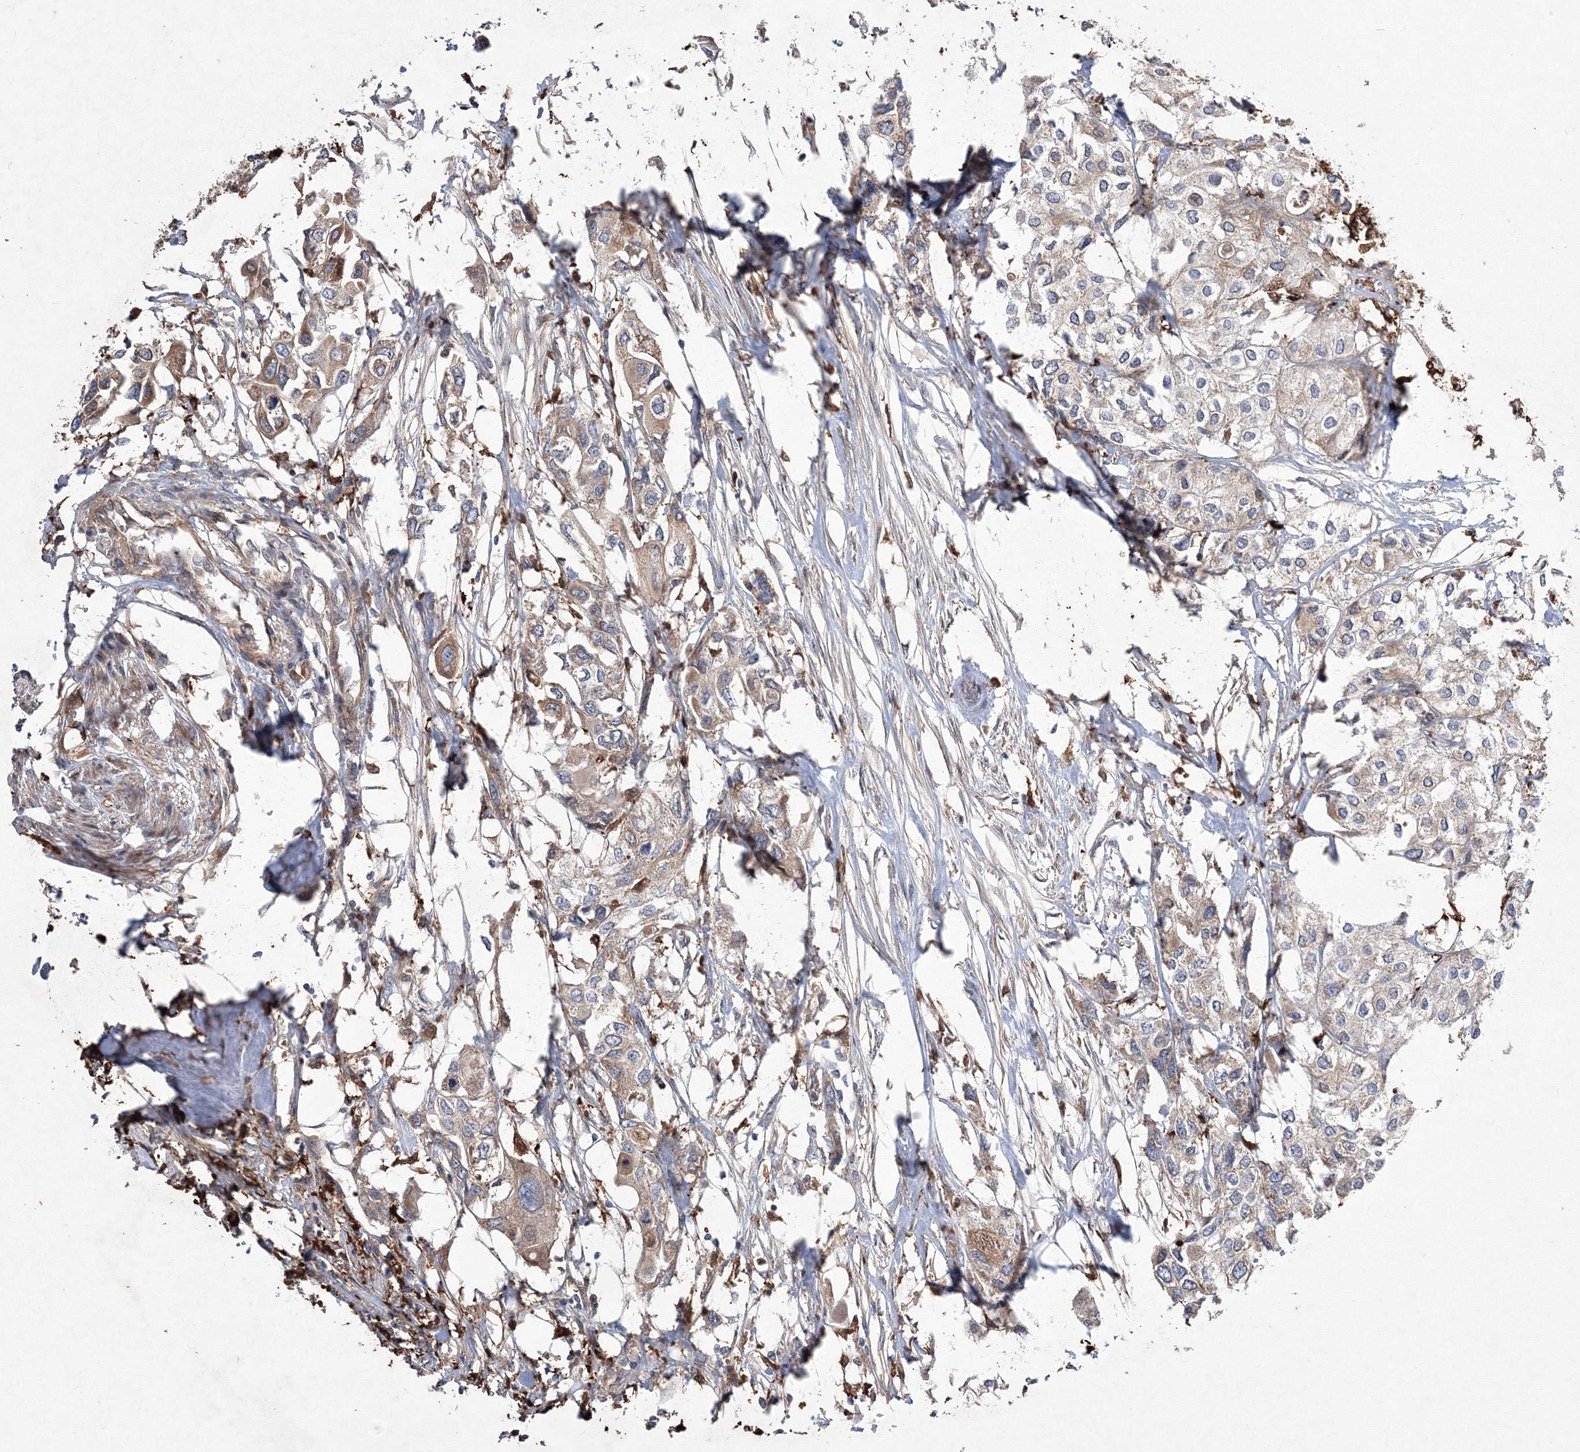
{"staining": {"intensity": "weak", "quantity": "25%-75%", "location": "cytoplasmic/membranous"}, "tissue": "urothelial cancer", "cell_type": "Tumor cells", "image_type": "cancer", "snomed": [{"axis": "morphology", "description": "Urothelial carcinoma, High grade"}, {"axis": "topography", "description": "Urinary bladder"}], "caption": "Immunohistochemistry of human urothelial cancer shows low levels of weak cytoplasmic/membranous positivity in about 25%-75% of tumor cells.", "gene": "RANBP3L", "patient": {"sex": "male", "age": 64}}